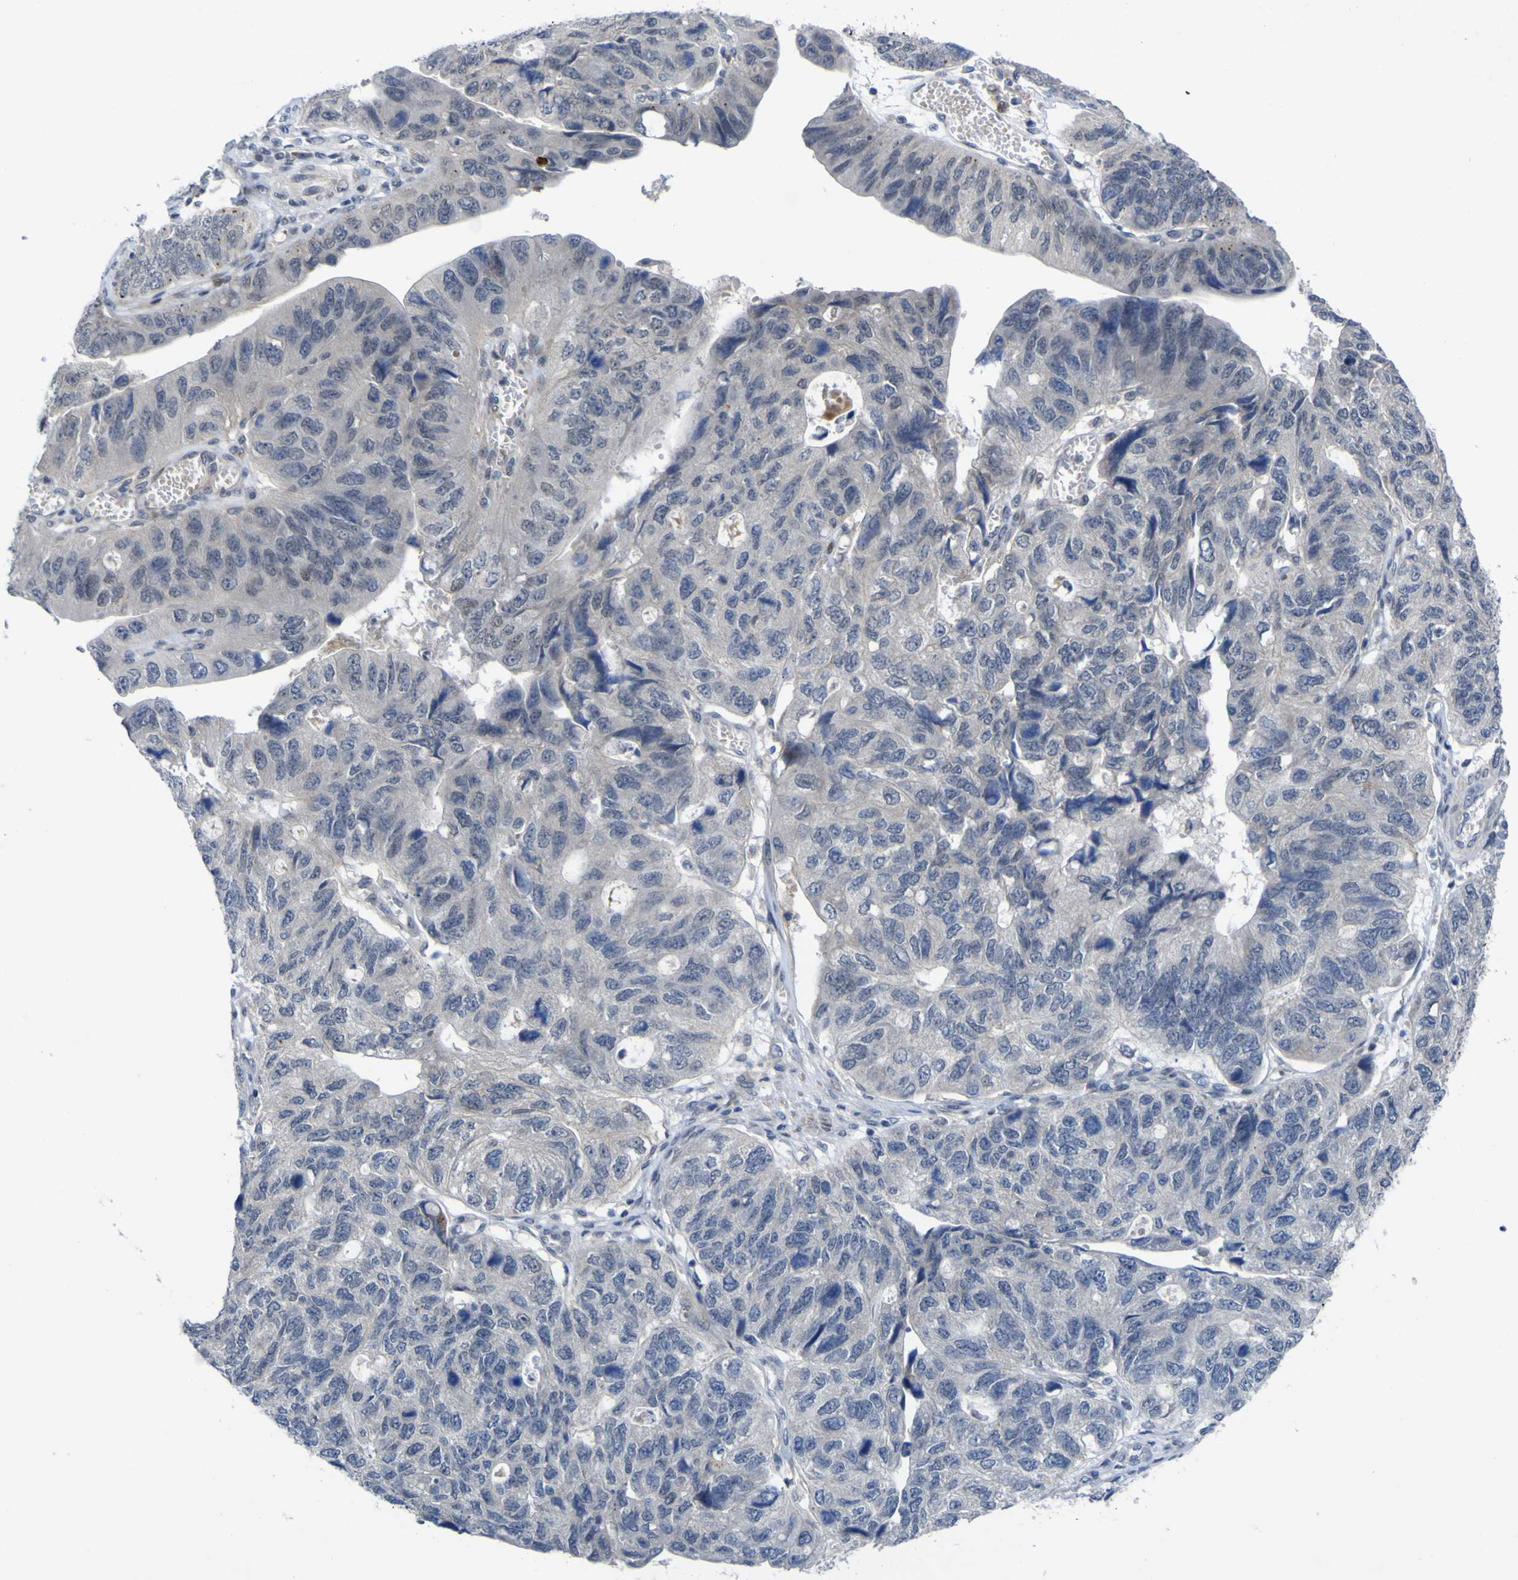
{"staining": {"intensity": "negative", "quantity": "none", "location": "none"}, "tissue": "stomach cancer", "cell_type": "Tumor cells", "image_type": "cancer", "snomed": [{"axis": "morphology", "description": "Adenocarcinoma, NOS"}, {"axis": "topography", "description": "Stomach"}], "caption": "Stomach adenocarcinoma stained for a protein using IHC demonstrates no expression tumor cells.", "gene": "NAV1", "patient": {"sex": "male", "age": 59}}